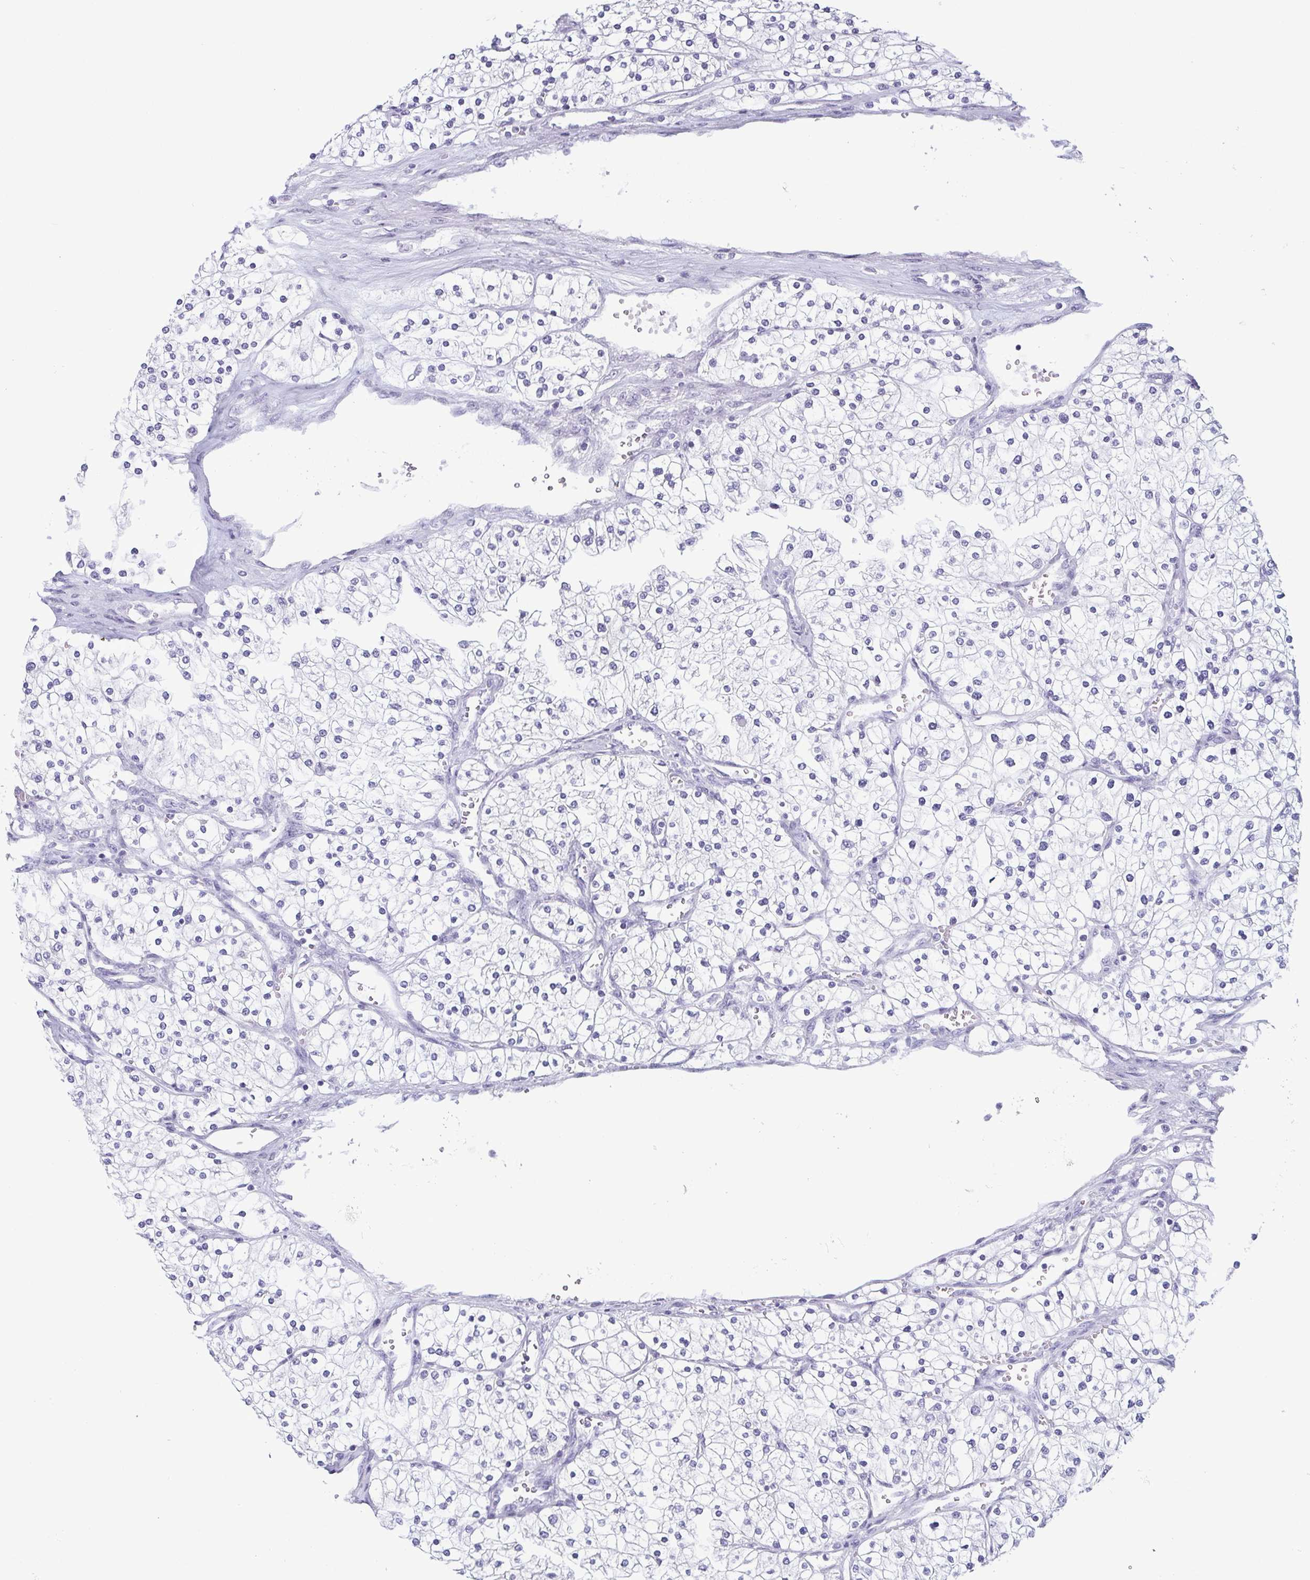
{"staining": {"intensity": "negative", "quantity": "none", "location": "none"}, "tissue": "renal cancer", "cell_type": "Tumor cells", "image_type": "cancer", "snomed": [{"axis": "morphology", "description": "Adenocarcinoma, NOS"}, {"axis": "topography", "description": "Kidney"}], "caption": "Micrograph shows no significant protein positivity in tumor cells of renal cancer.", "gene": "KRT78", "patient": {"sex": "male", "age": 80}}